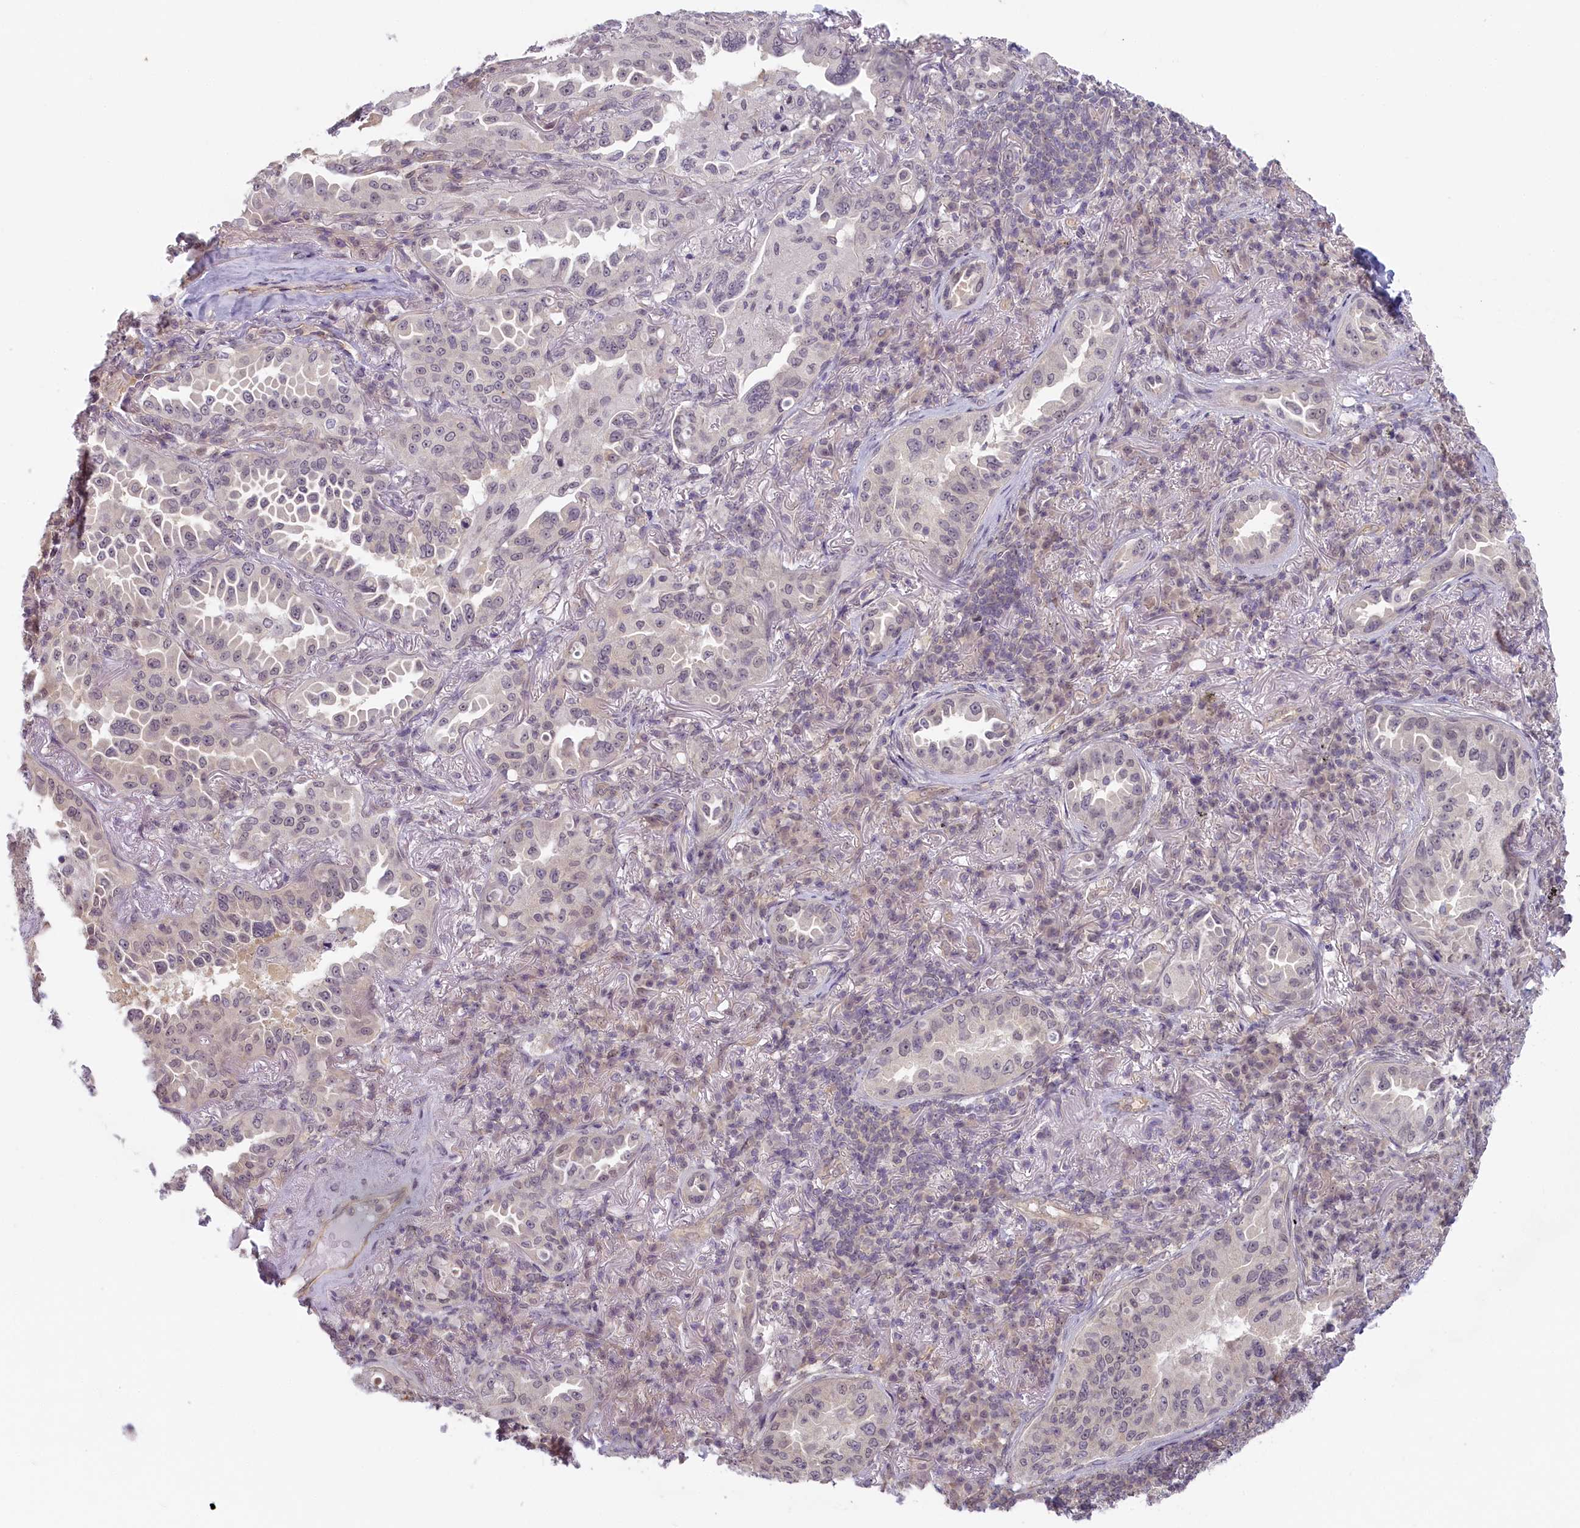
{"staining": {"intensity": "weak", "quantity": "25%-75%", "location": "nuclear"}, "tissue": "lung cancer", "cell_type": "Tumor cells", "image_type": "cancer", "snomed": [{"axis": "morphology", "description": "Adenocarcinoma, NOS"}, {"axis": "topography", "description": "Lung"}], "caption": "Lung adenocarcinoma stained with a protein marker shows weak staining in tumor cells.", "gene": "C19orf44", "patient": {"sex": "female", "age": 69}}